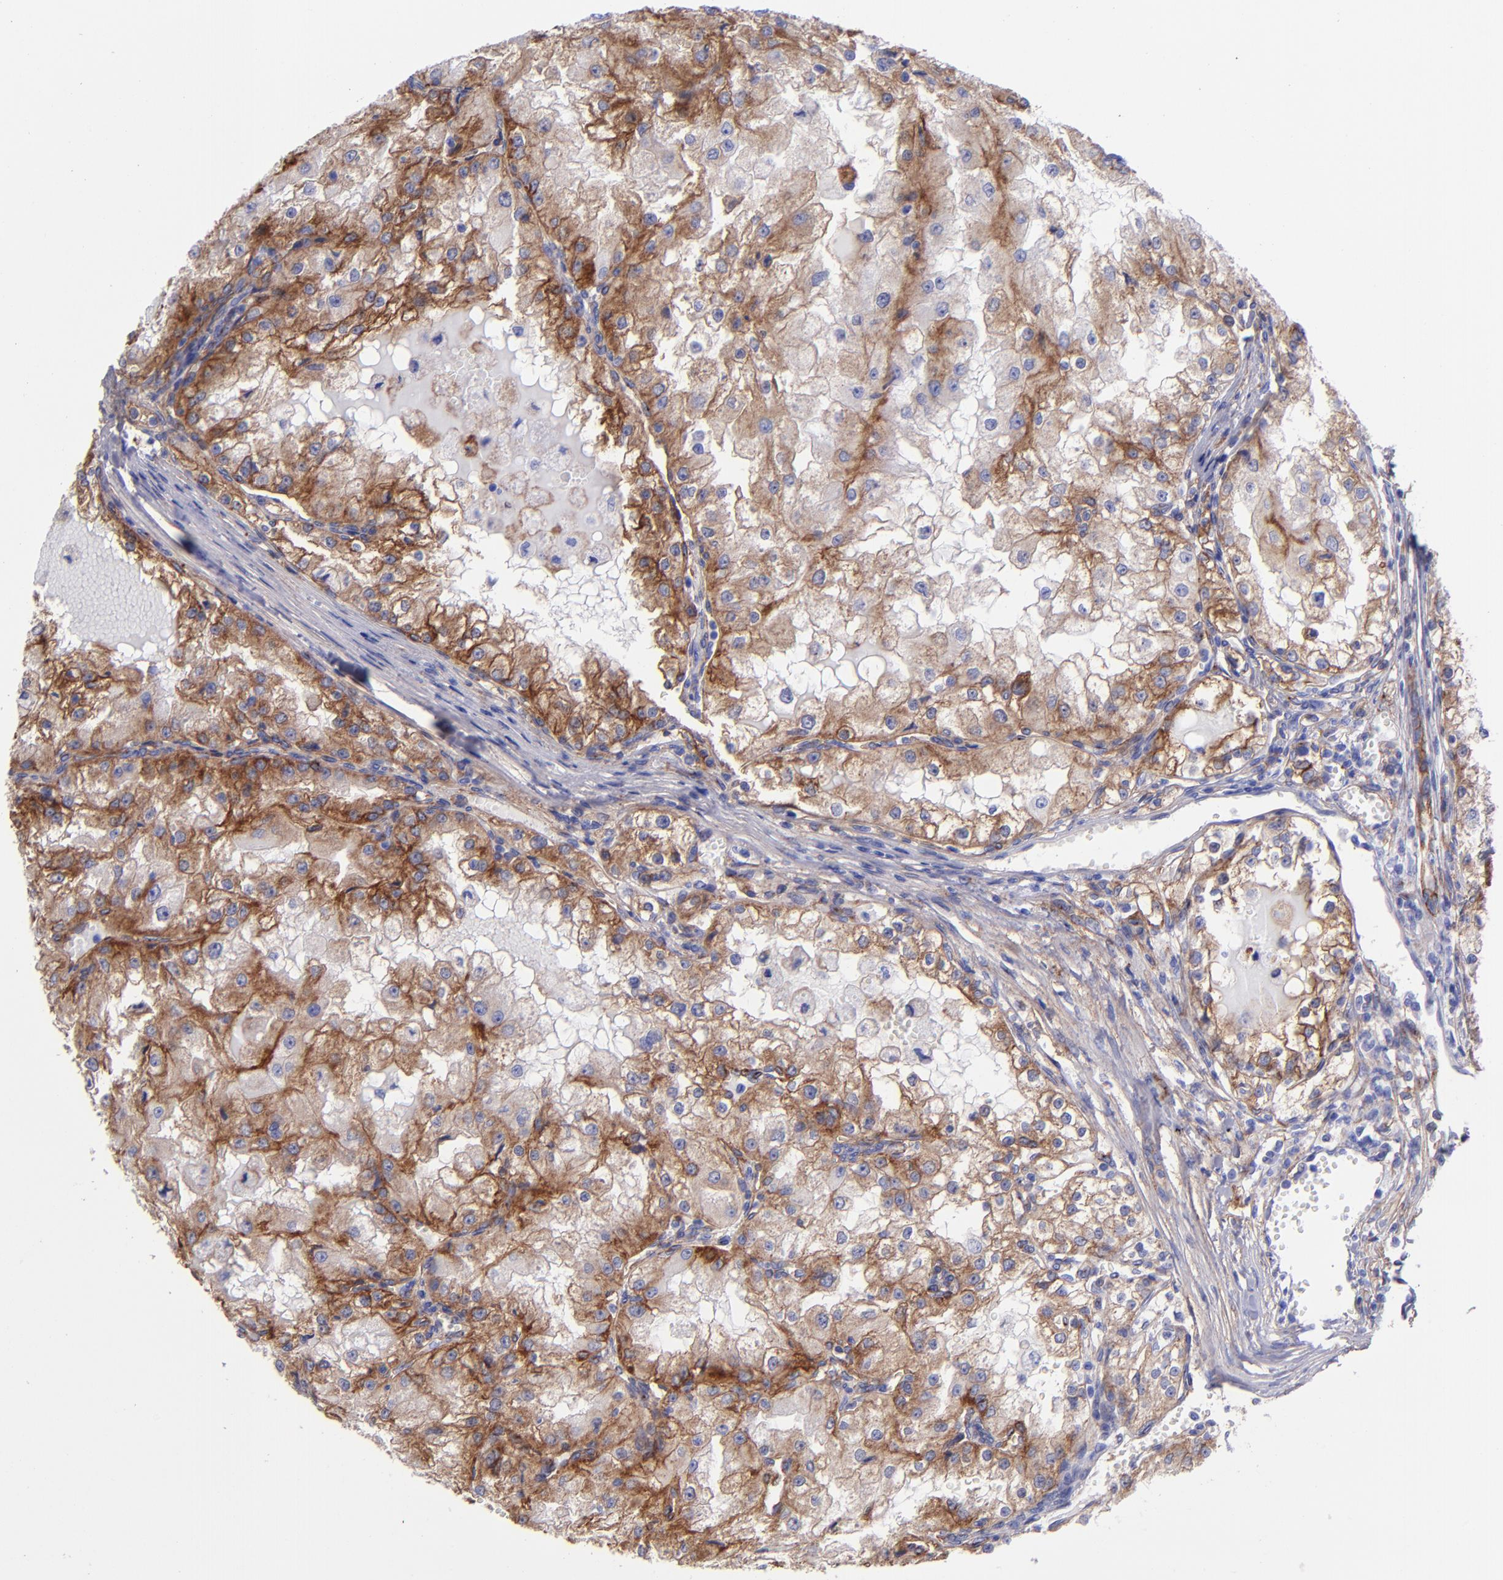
{"staining": {"intensity": "moderate", "quantity": ">75%", "location": "cytoplasmic/membranous"}, "tissue": "renal cancer", "cell_type": "Tumor cells", "image_type": "cancer", "snomed": [{"axis": "morphology", "description": "Adenocarcinoma, NOS"}, {"axis": "topography", "description": "Kidney"}], "caption": "Adenocarcinoma (renal) stained with a brown dye reveals moderate cytoplasmic/membranous positive positivity in about >75% of tumor cells.", "gene": "ITGAV", "patient": {"sex": "female", "age": 74}}